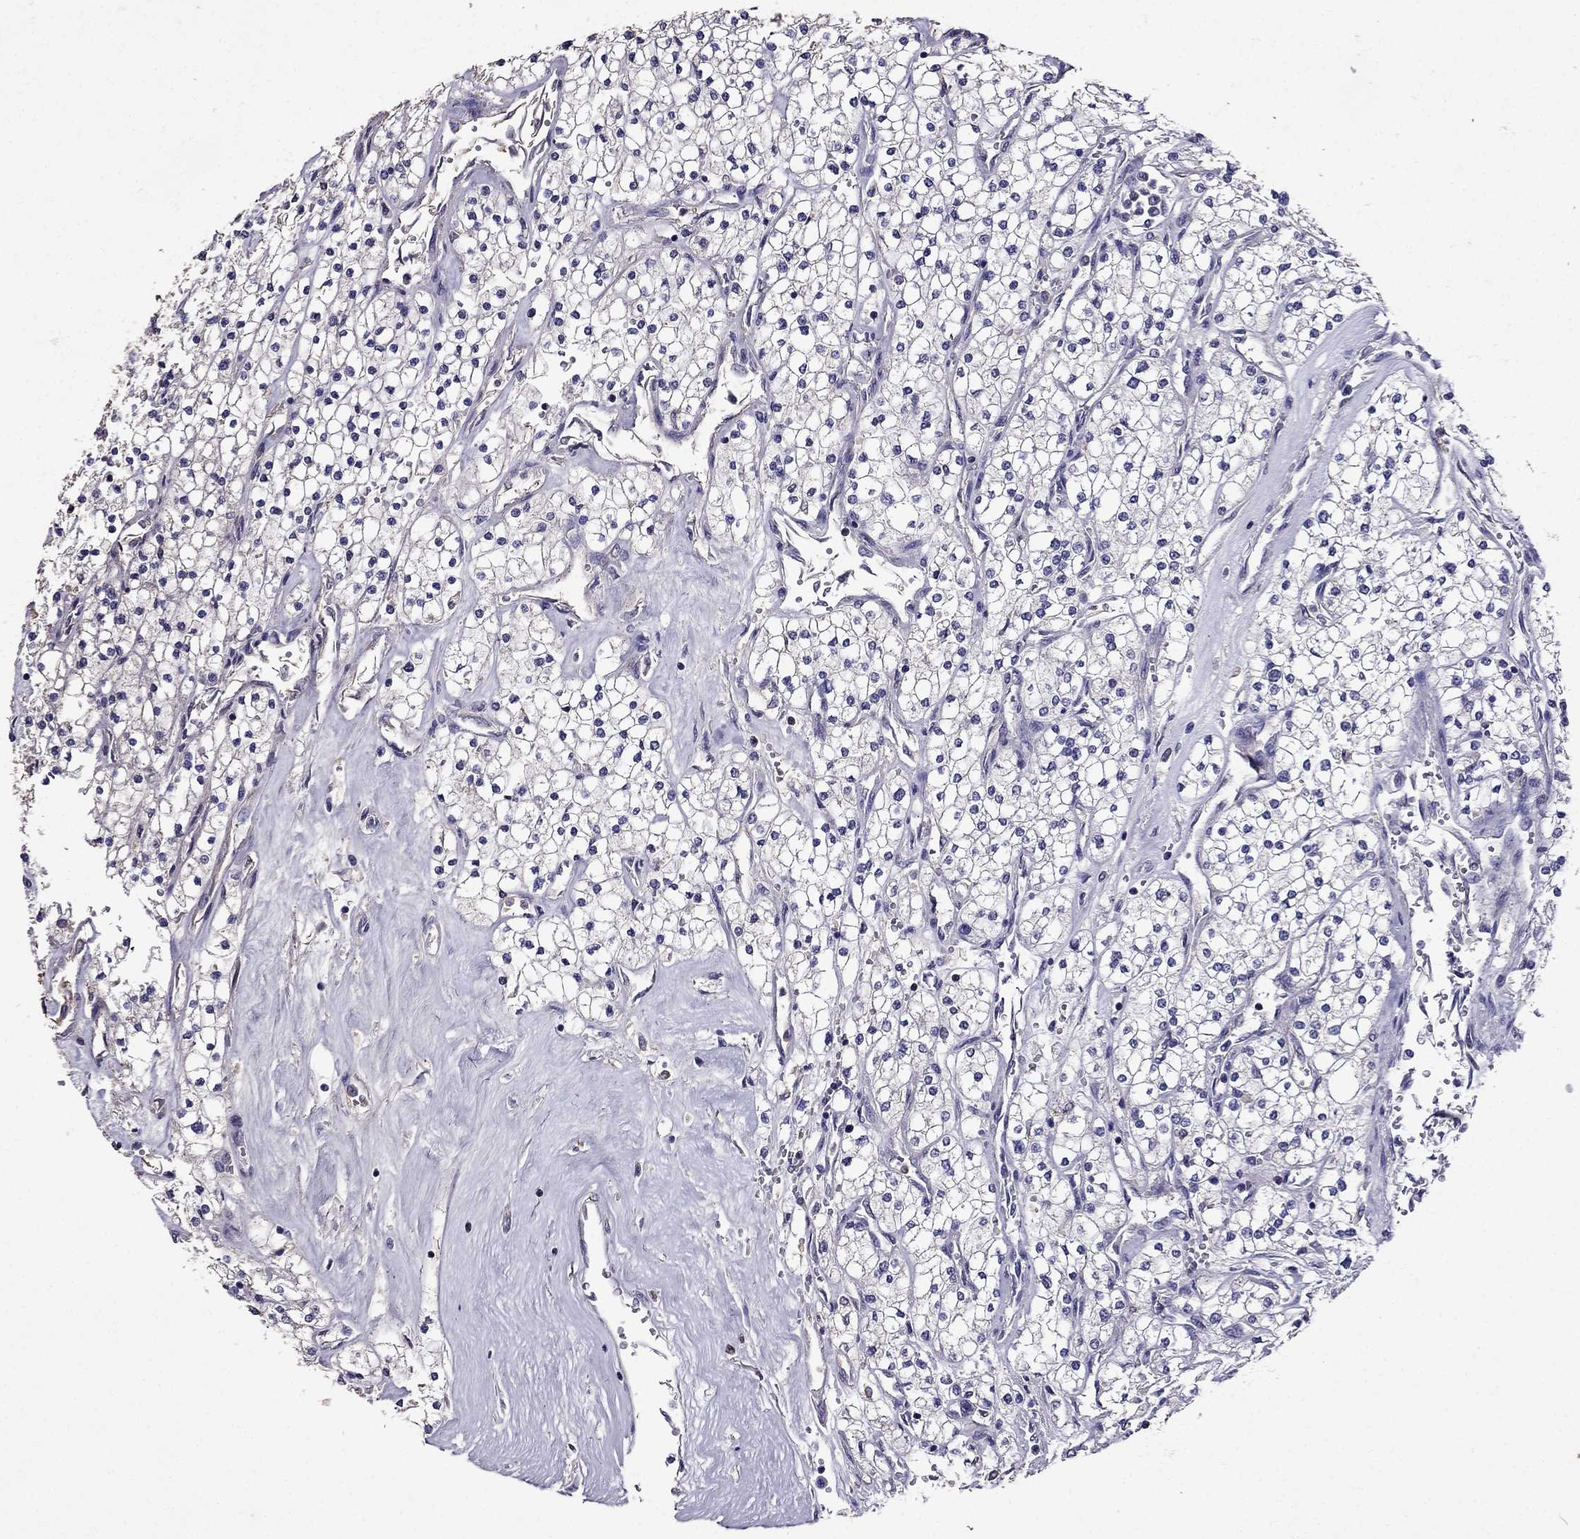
{"staining": {"intensity": "negative", "quantity": "none", "location": "none"}, "tissue": "renal cancer", "cell_type": "Tumor cells", "image_type": "cancer", "snomed": [{"axis": "morphology", "description": "Adenocarcinoma, NOS"}, {"axis": "topography", "description": "Kidney"}], "caption": "There is no significant positivity in tumor cells of renal adenocarcinoma. (DAB immunohistochemistry (IHC) with hematoxylin counter stain).", "gene": "NKX3-1", "patient": {"sex": "male", "age": 80}}